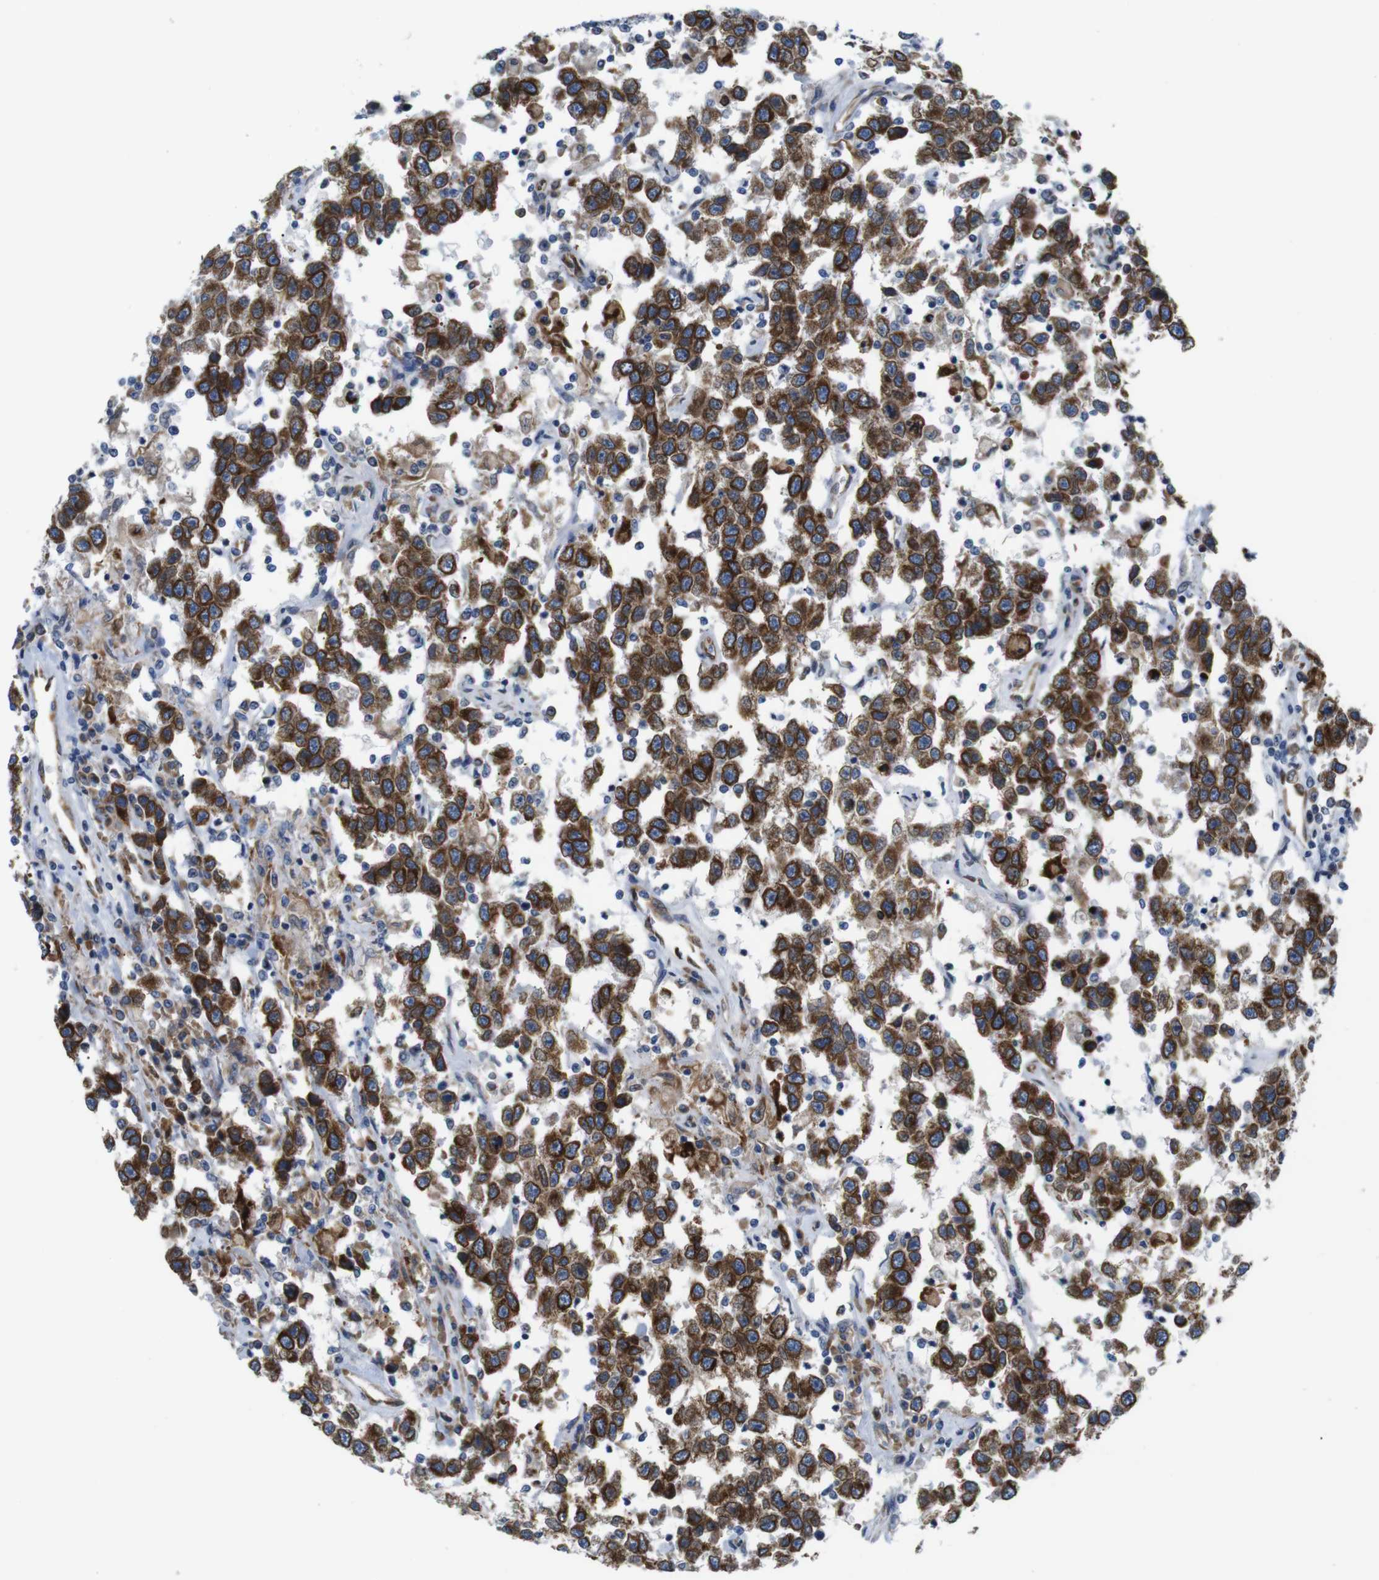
{"staining": {"intensity": "strong", "quantity": ">75%", "location": "cytoplasmic/membranous"}, "tissue": "testis cancer", "cell_type": "Tumor cells", "image_type": "cancer", "snomed": [{"axis": "morphology", "description": "Seminoma, NOS"}, {"axis": "topography", "description": "Testis"}], "caption": "A photomicrograph showing strong cytoplasmic/membranous expression in about >75% of tumor cells in seminoma (testis), as visualized by brown immunohistochemical staining.", "gene": "HACD3", "patient": {"sex": "male", "age": 41}}